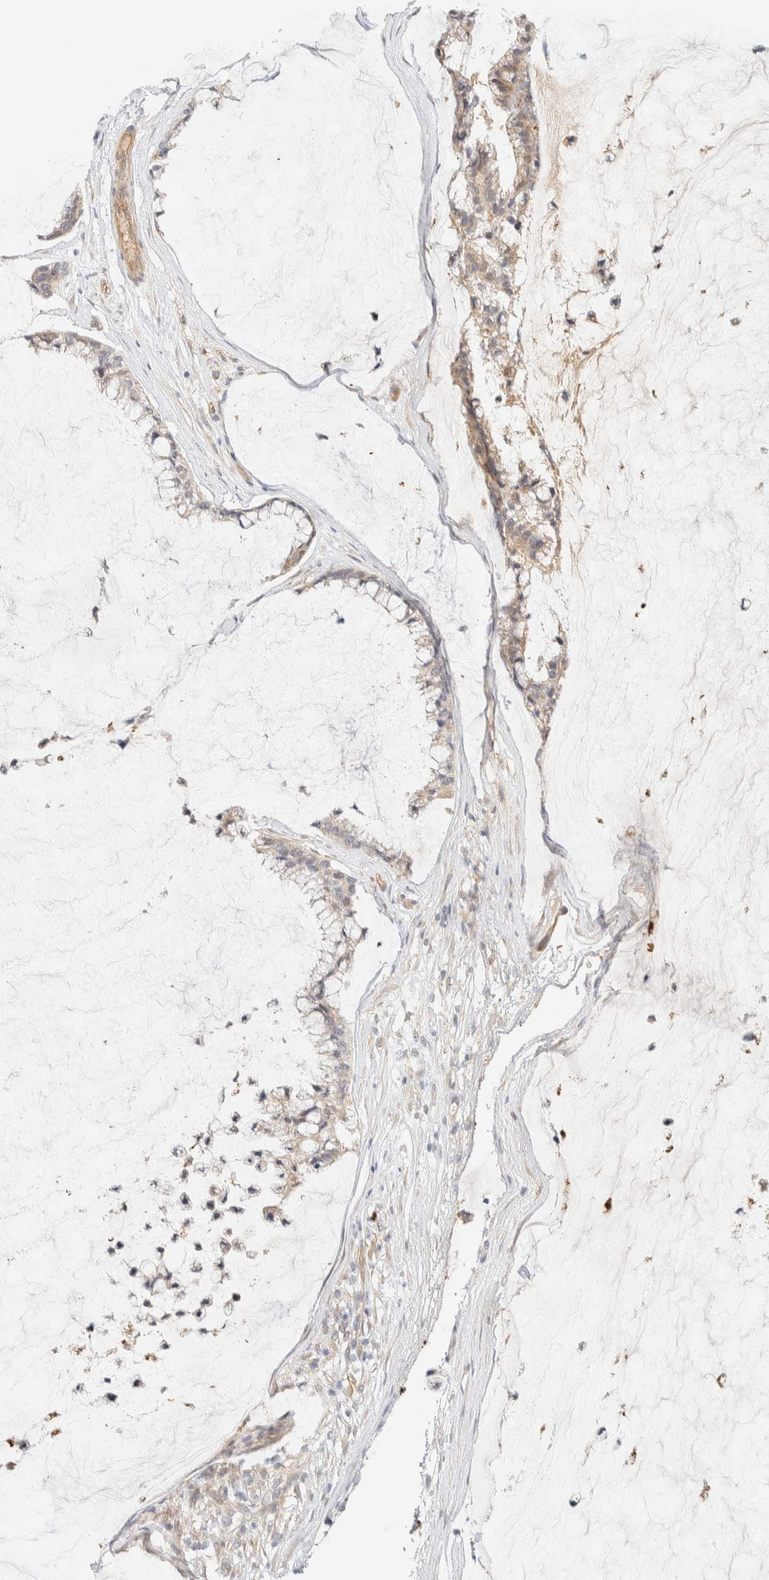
{"staining": {"intensity": "weak", "quantity": "<25%", "location": "cytoplasmic/membranous"}, "tissue": "ovarian cancer", "cell_type": "Tumor cells", "image_type": "cancer", "snomed": [{"axis": "morphology", "description": "Cystadenocarcinoma, mucinous, NOS"}, {"axis": "topography", "description": "Ovary"}], "caption": "Immunohistochemical staining of ovarian cancer exhibits no significant staining in tumor cells.", "gene": "TNK1", "patient": {"sex": "female", "age": 39}}